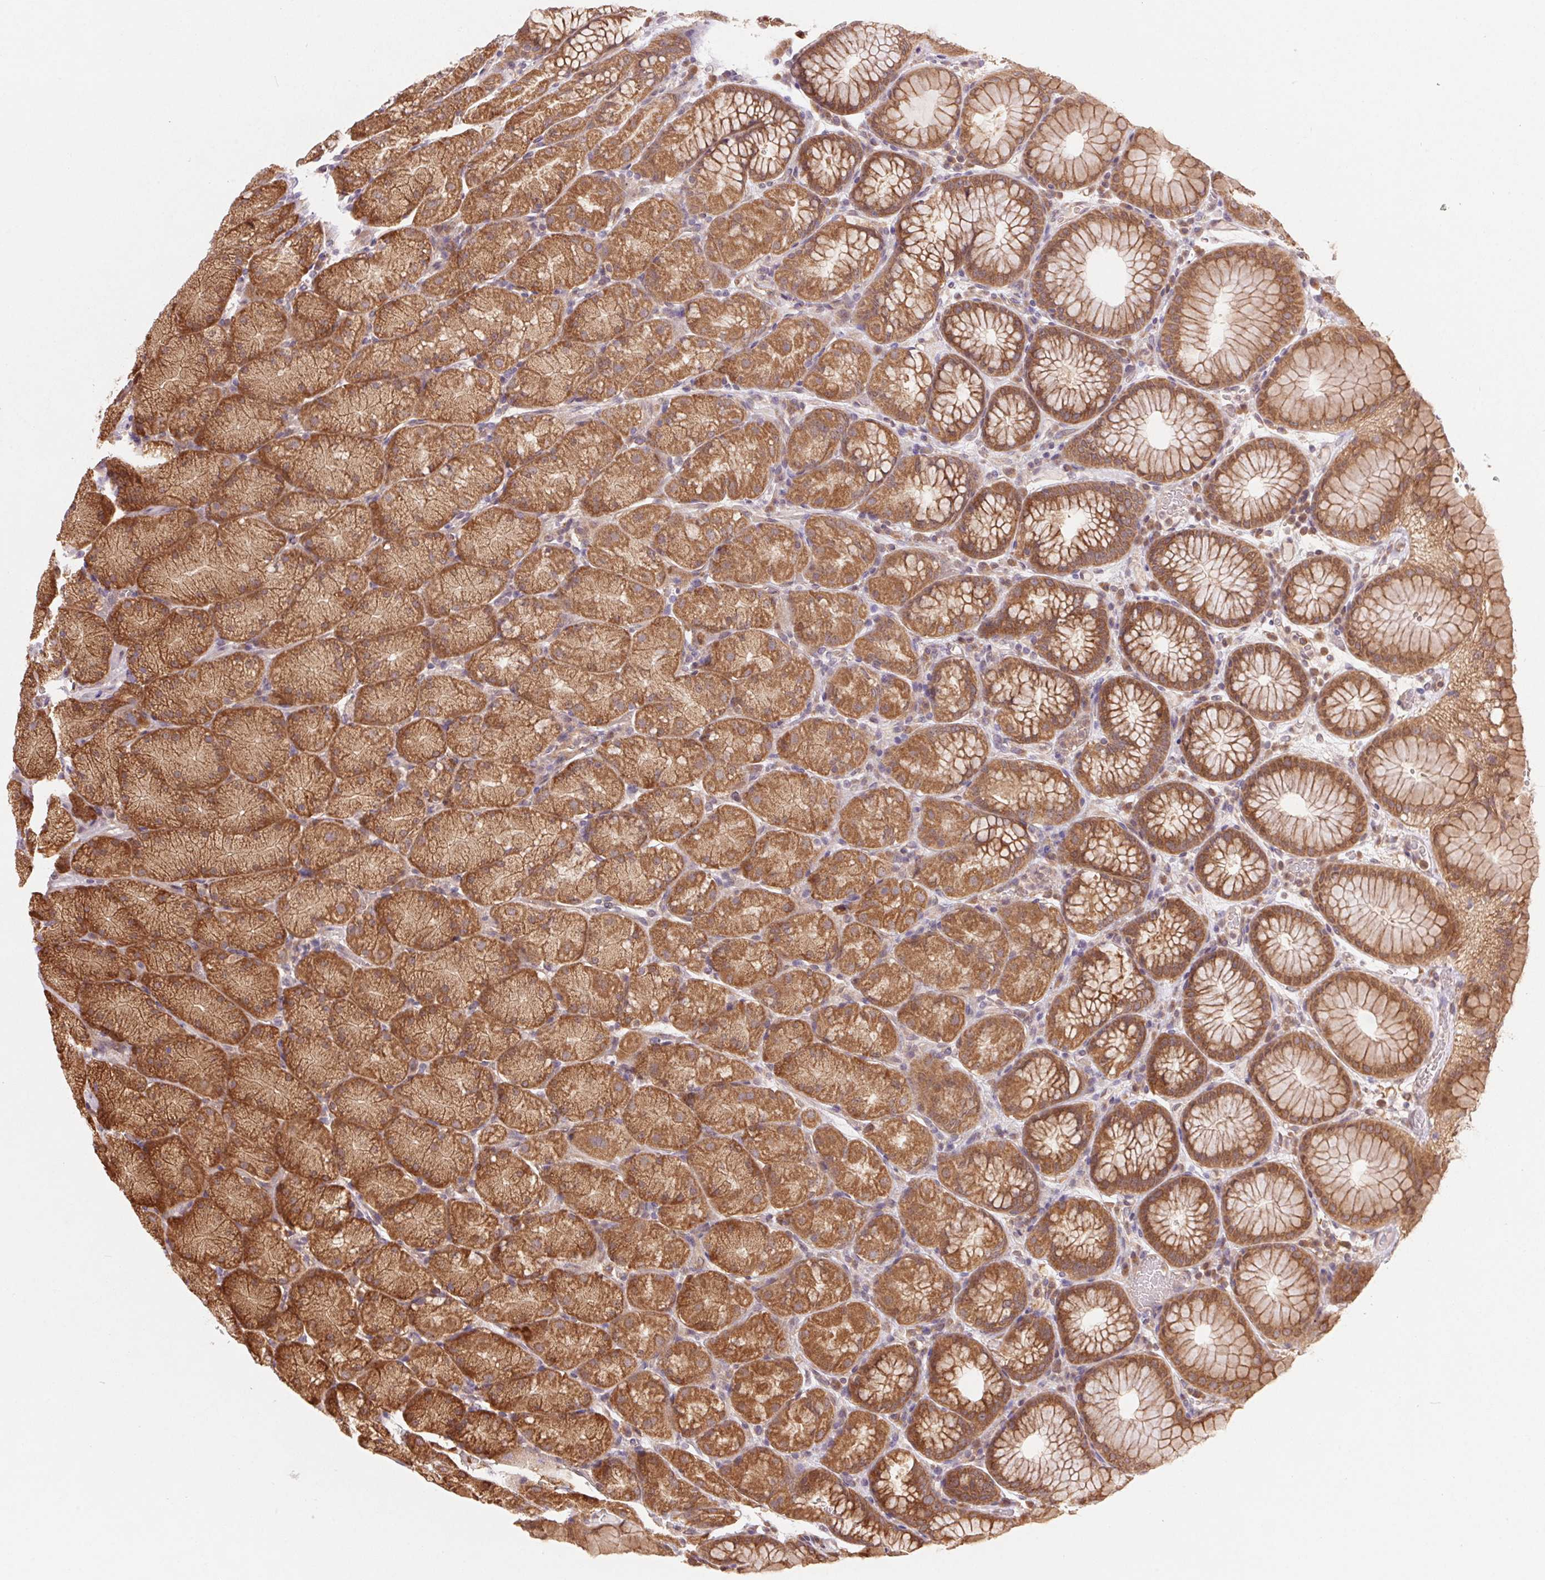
{"staining": {"intensity": "moderate", "quantity": ">75%", "location": "cytoplasmic/membranous"}, "tissue": "stomach", "cell_type": "Glandular cells", "image_type": "normal", "snomed": [{"axis": "morphology", "description": "Normal tissue, NOS"}, {"axis": "topography", "description": "Stomach, upper"}, {"axis": "topography", "description": "Stomach"}], "caption": "A high-resolution micrograph shows immunohistochemistry staining of normal stomach, which shows moderate cytoplasmic/membranous staining in approximately >75% of glandular cells.", "gene": "RRM1", "patient": {"sex": "male", "age": 76}}